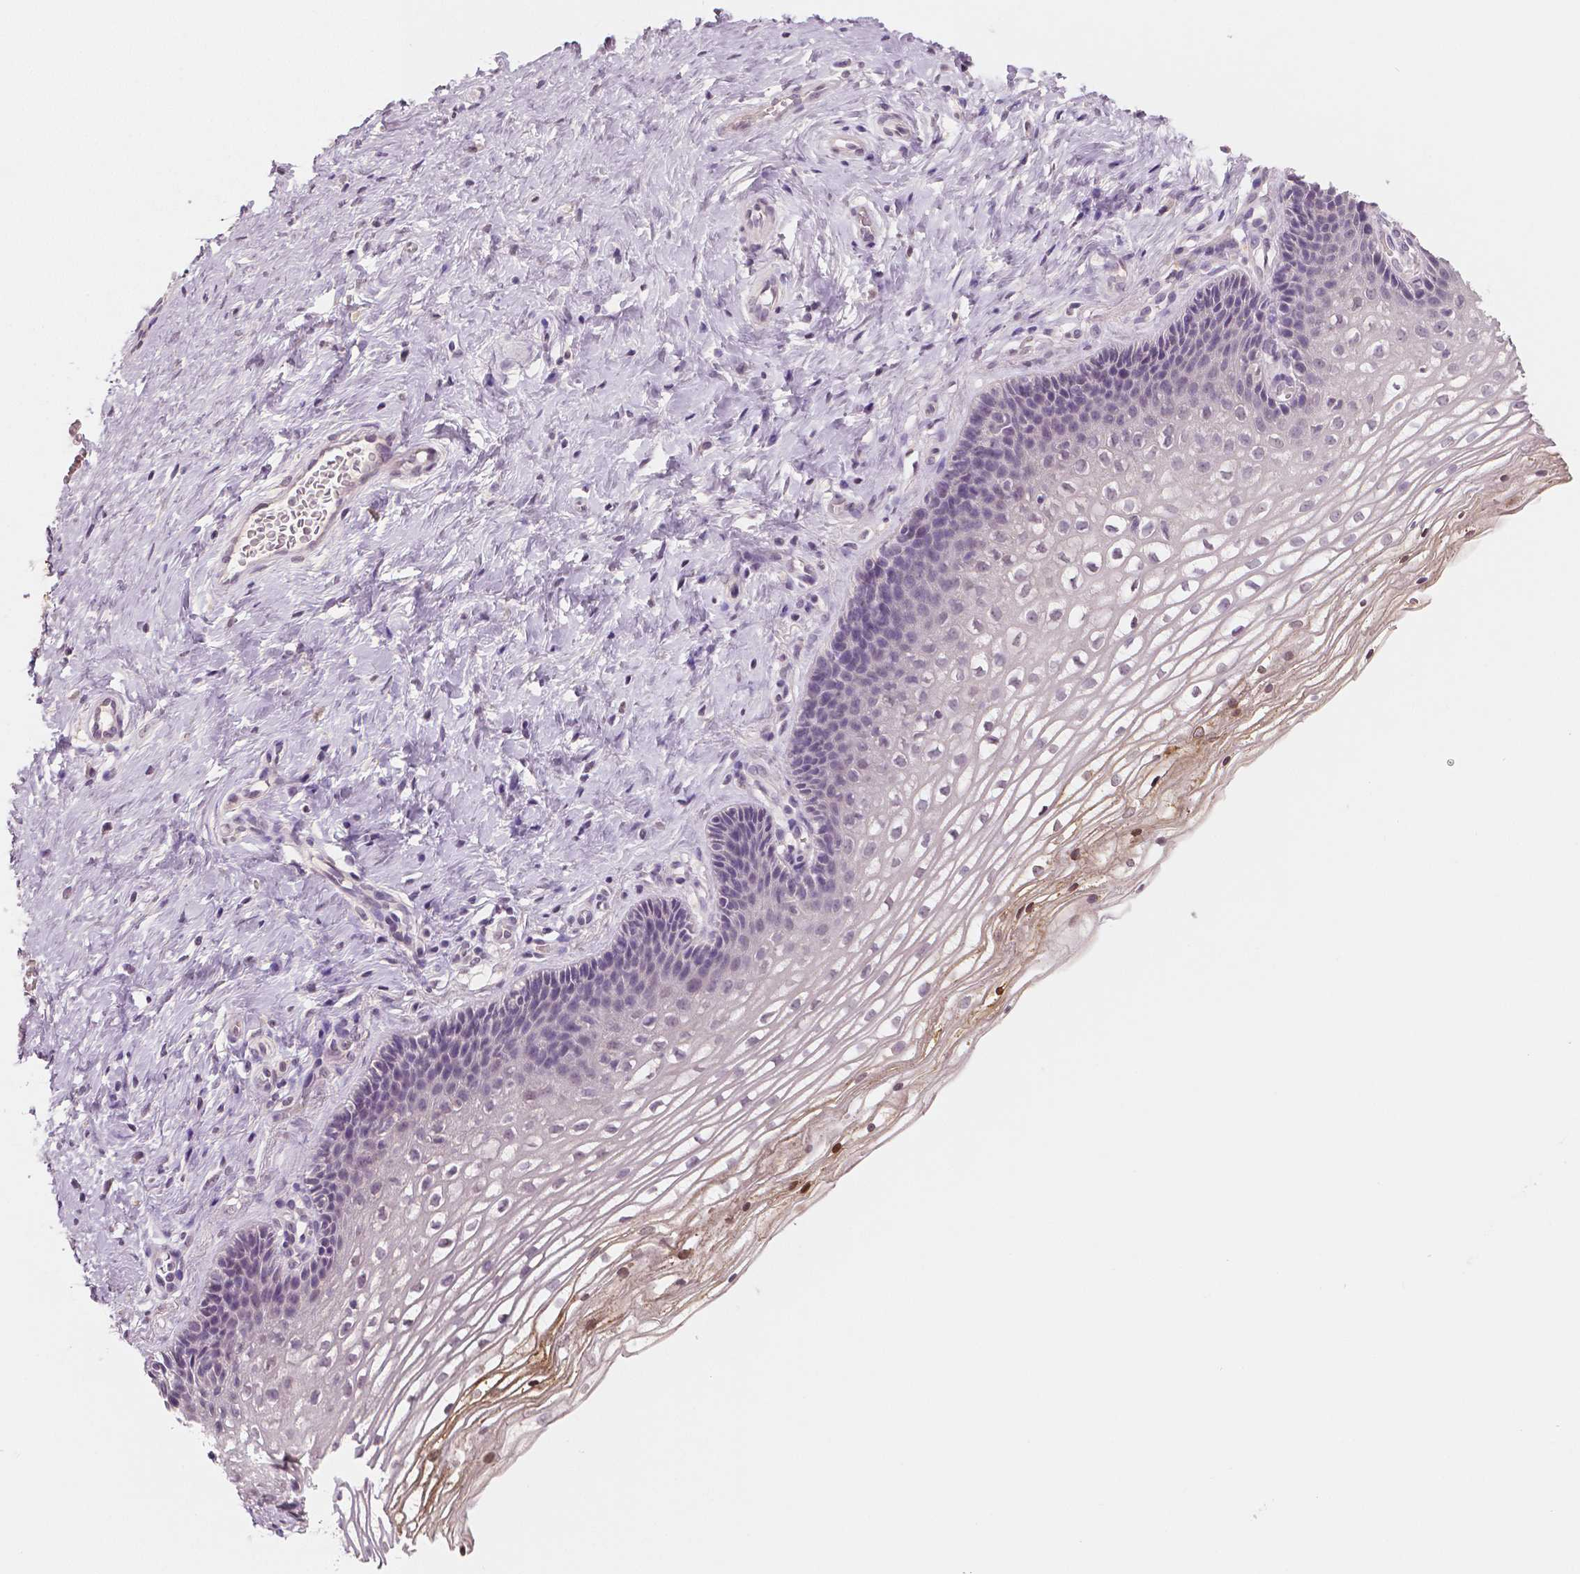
{"staining": {"intensity": "negative", "quantity": "none", "location": "none"}, "tissue": "cervix", "cell_type": "Glandular cells", "image_type": "normal", "snomed": [{"axis": "morphology", "description": "Normal tissue, NOS"}, {"axis": "topography", "description": "Cervix"}], "caption": "High magnification brightfield microscopy of benign cervix stained with DAB (brown) and counterstained with hematoxylin (blue): glandular cells show no significant expression.", "gene": "RNASE7", "patient": {"sex": "female", "age": 34}}